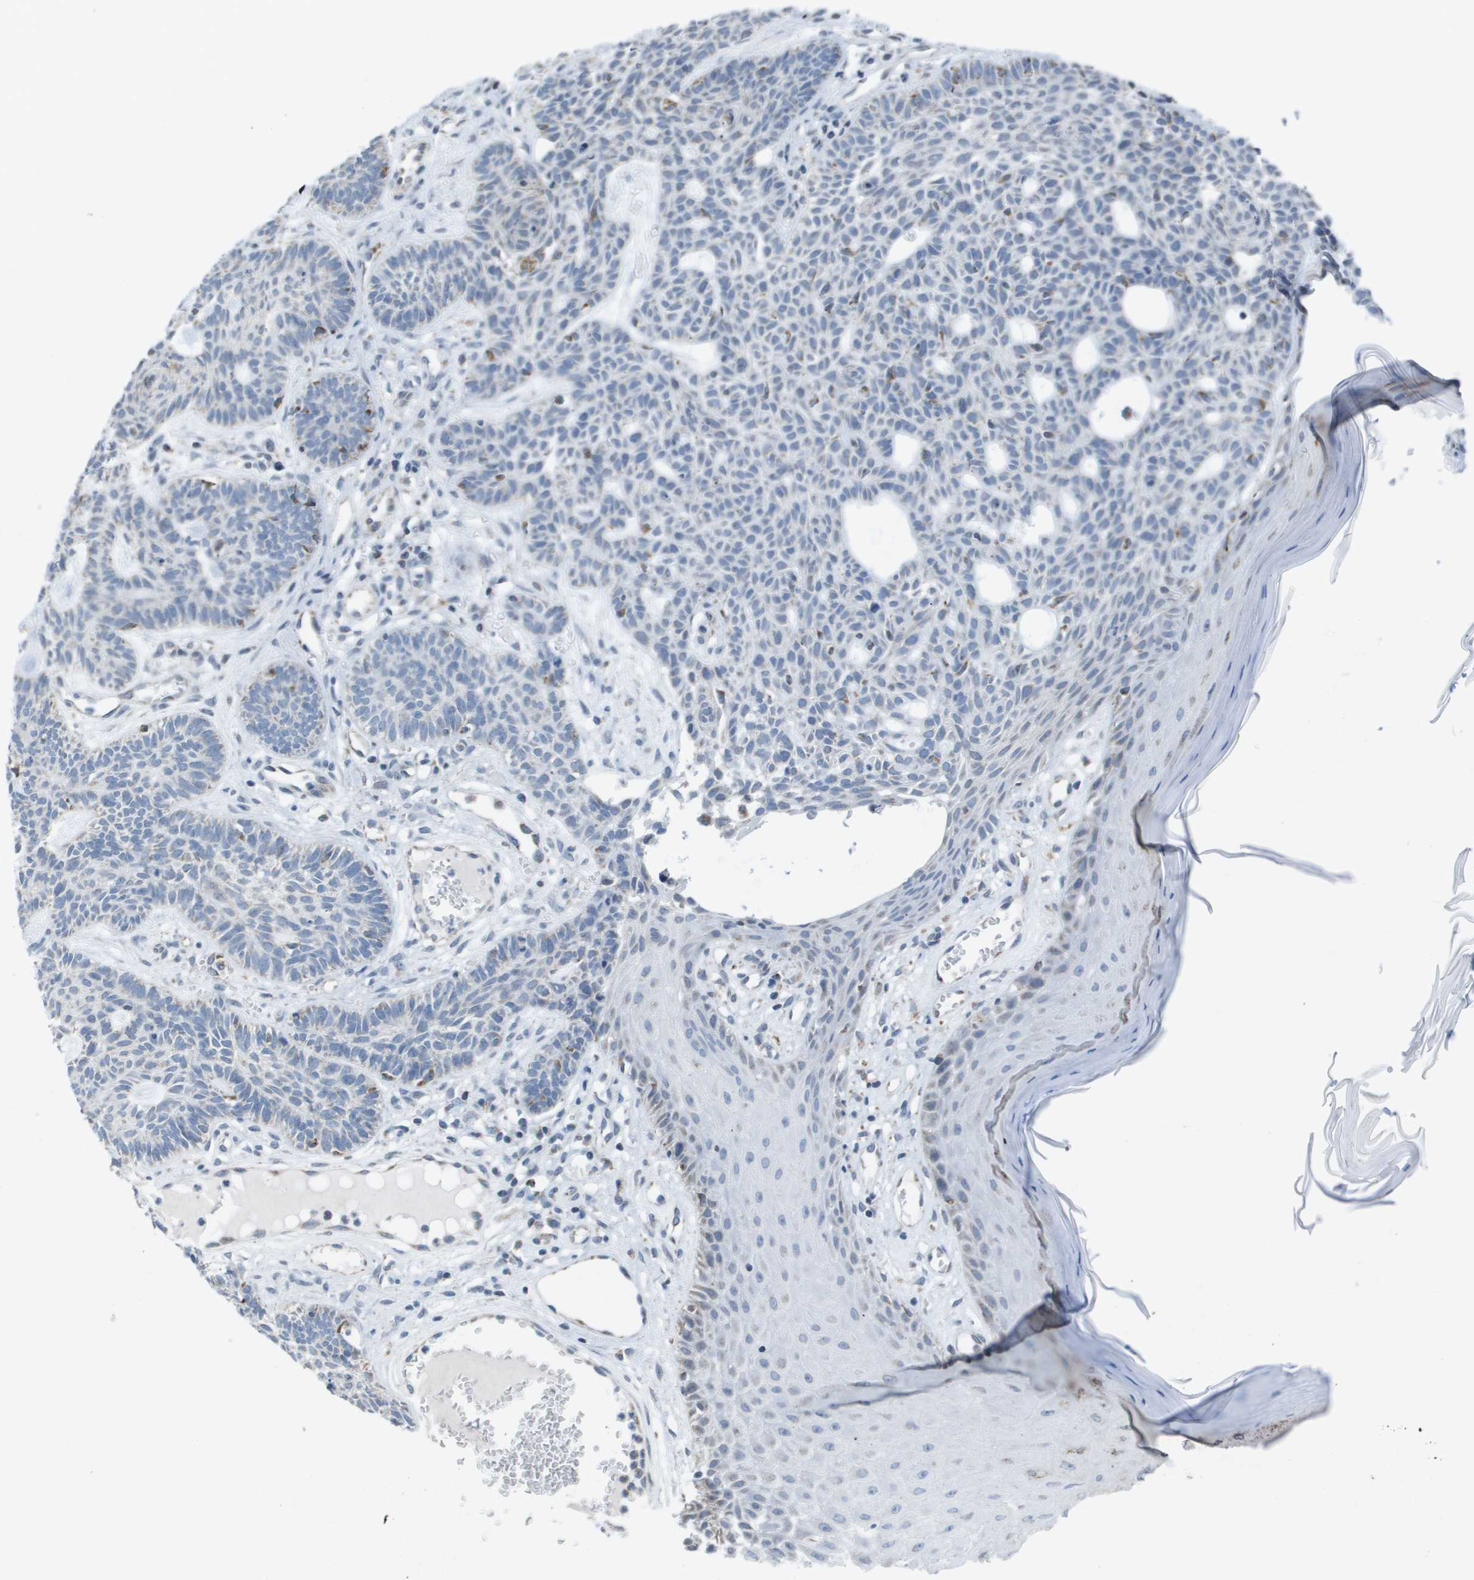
{"staining": {"intensity": "moderate", "quantity": "<25%", "location": "cytoplasmic/membranous"}, "tissue": "skin cancer", "cell_type": "Tumor cells", "image_type": "cancer", "snomed": [{"axis": "morphology", "description": "Basal cell carcinoma"}, {"axis": "topography", "description": "Skin"}], "caption": "High-magnification brightfield microscopy of skin cancer (basal cell carcinoma) stained with DAB (3,3'-diaminobenzidine) (brown) and counterstained with hematoxylin (blue). tumor cells exhibit moderate cytoplasmic/membranous expression is identified in about<25% of cells.", "gene": "TMEM223", "patient": {"sex": "male", "age": 67}}